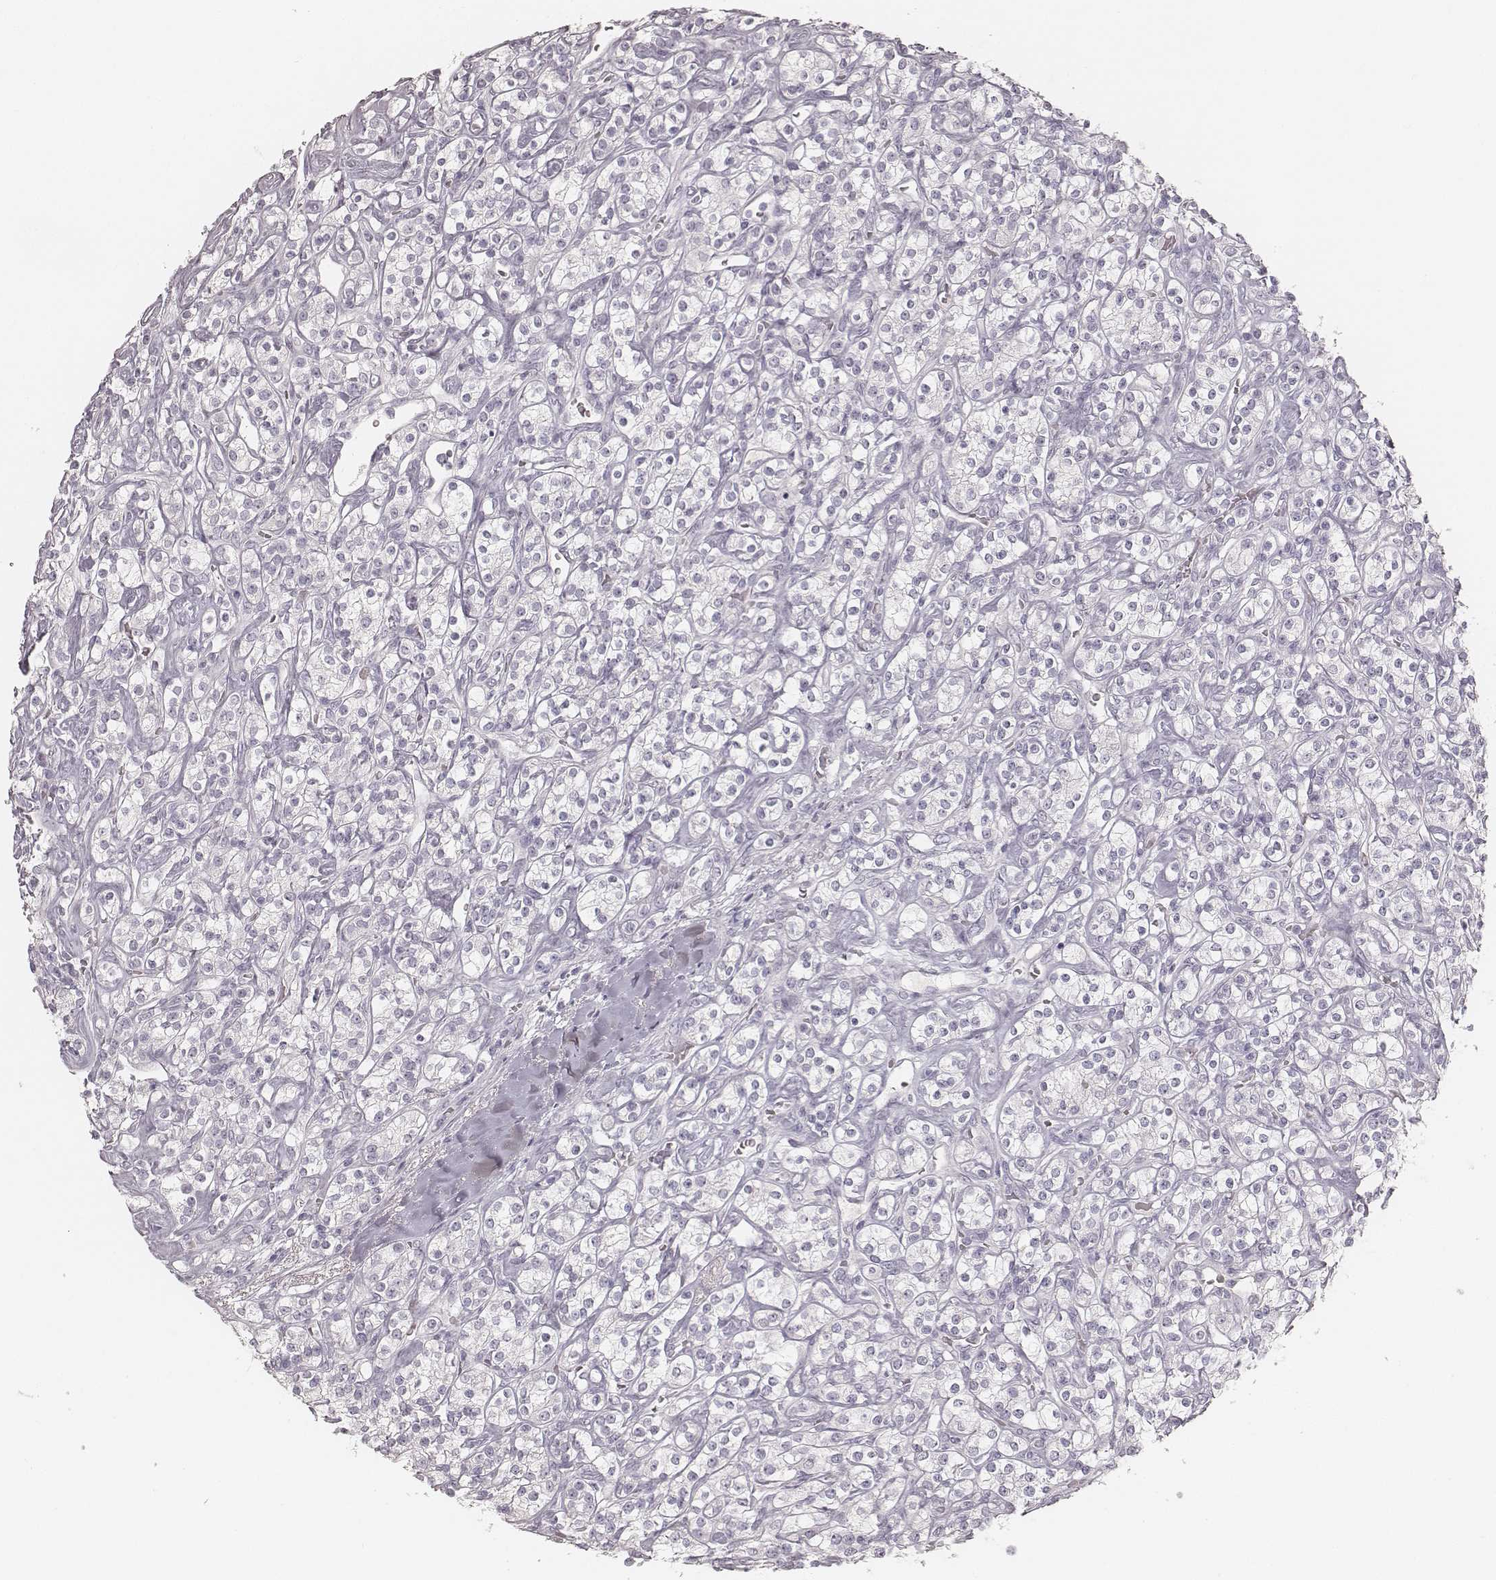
{"staining": {"intensity": "negative", "quantity": "none", "location": "none"}, "tissue": "renal cancer", "cell_type": "Tumor cells", "image_type": "cancer", "snomed": [{"axis": "morphology", "description": "Adenocarcinoma, NOS"}, {"axis": "topography", "description": "Kidney"}], "caption": "Renal adenocarcinoma was stained to show a protein in brown. There is no significant positivity in tumor cells. (DAB immunohistochemistry visualized using brightfield microscopy, high magnification).", "gene": "KRT31", "patient": {"sex": "male", "age": 77}}